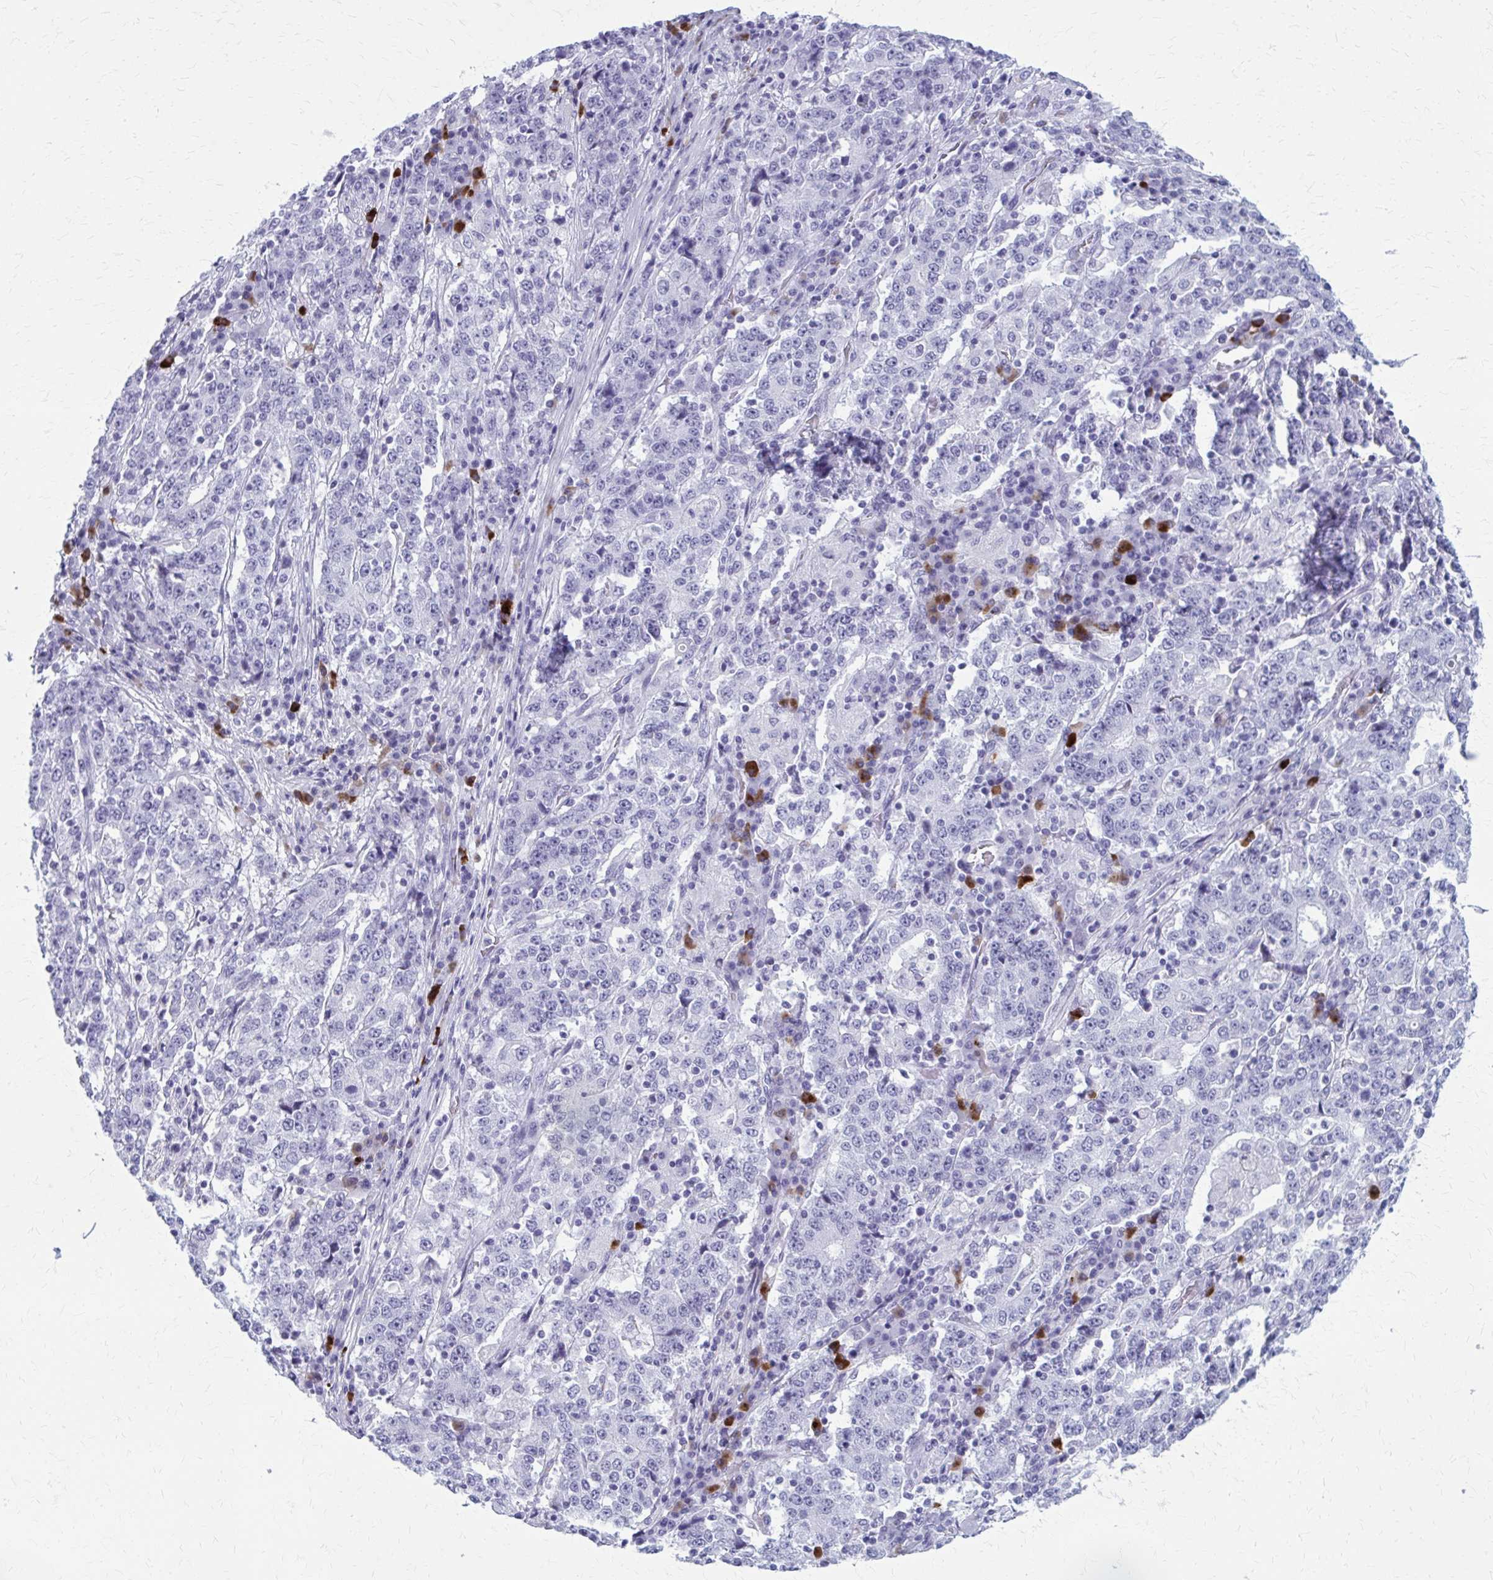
{"staining": {"intensity": "negative", "quantity": "none", "location": "none"}, "tissue": "stomach cancer", "cell_type": "Tumor cells", "image_type": "cancer", "snomed": [{"axis": "morphology", "description": "Adenocarcinoma, NOS"}, {"axis": "topography", "description": "Stomach"}], "caption": "A photomicrograph of human stomach adenocarcinoma is negative for staining in tumor cells.", "gene": "ZDHHC7", "patient": {"sex": "male", "age": 59}}